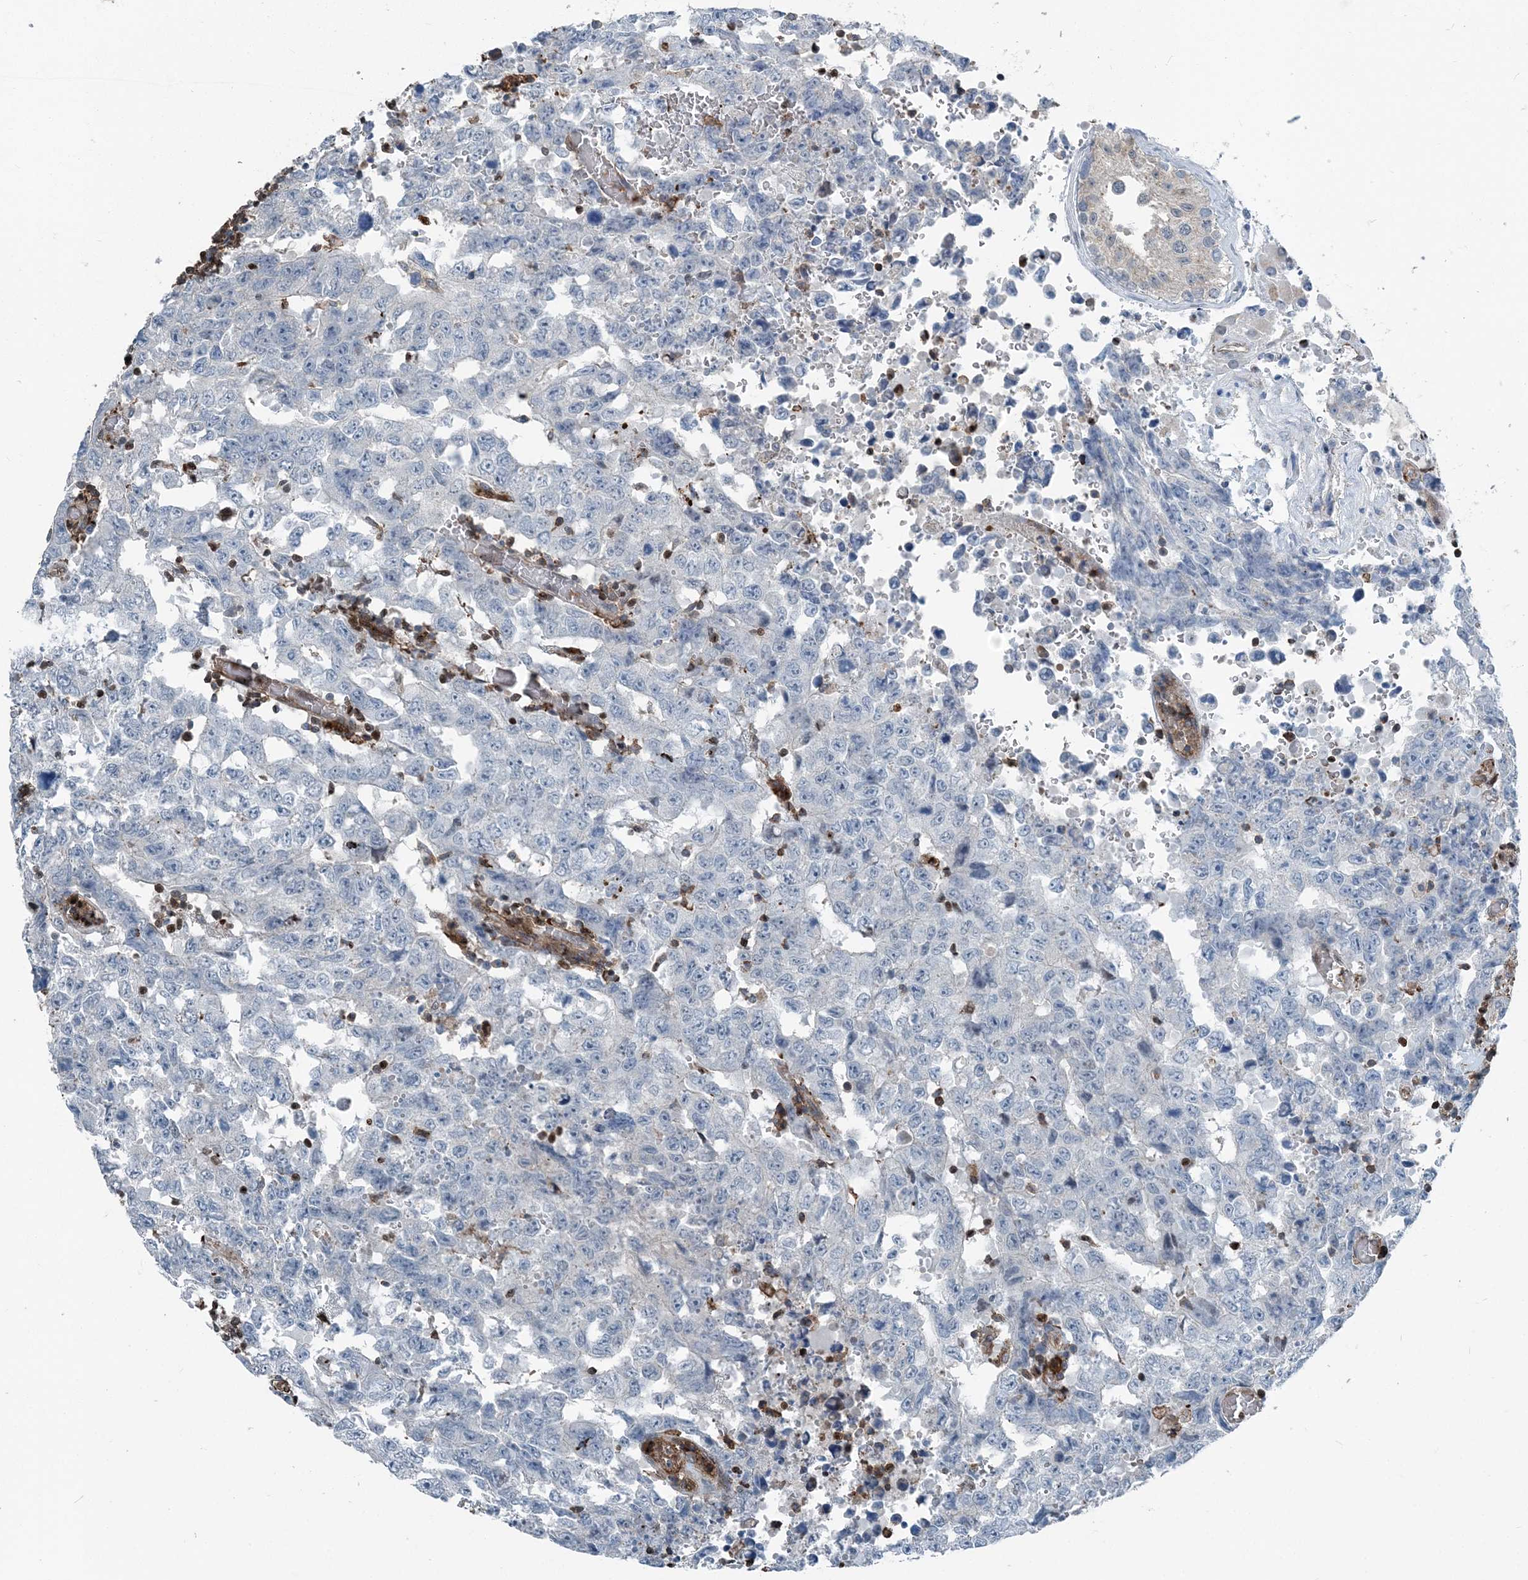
{"staining": {"intensity": "negative", "quantity": "none", "location": "none"}, "tissue": "testis cancer", "cell_type": "Tumor cells", "image_type": "cancer", "snomed": [{"axis": "morphology", "description": "Carcinoma, Embryonal, NOS"}, {"axis": "topography", "description": "Testis"}], "caption": "Embryonal carcinoma (testis) stained for a protein using IHC displays no positivity tumor cells.", "gene": "CFL1", "patient": {"sex": "male", "age": 26}}